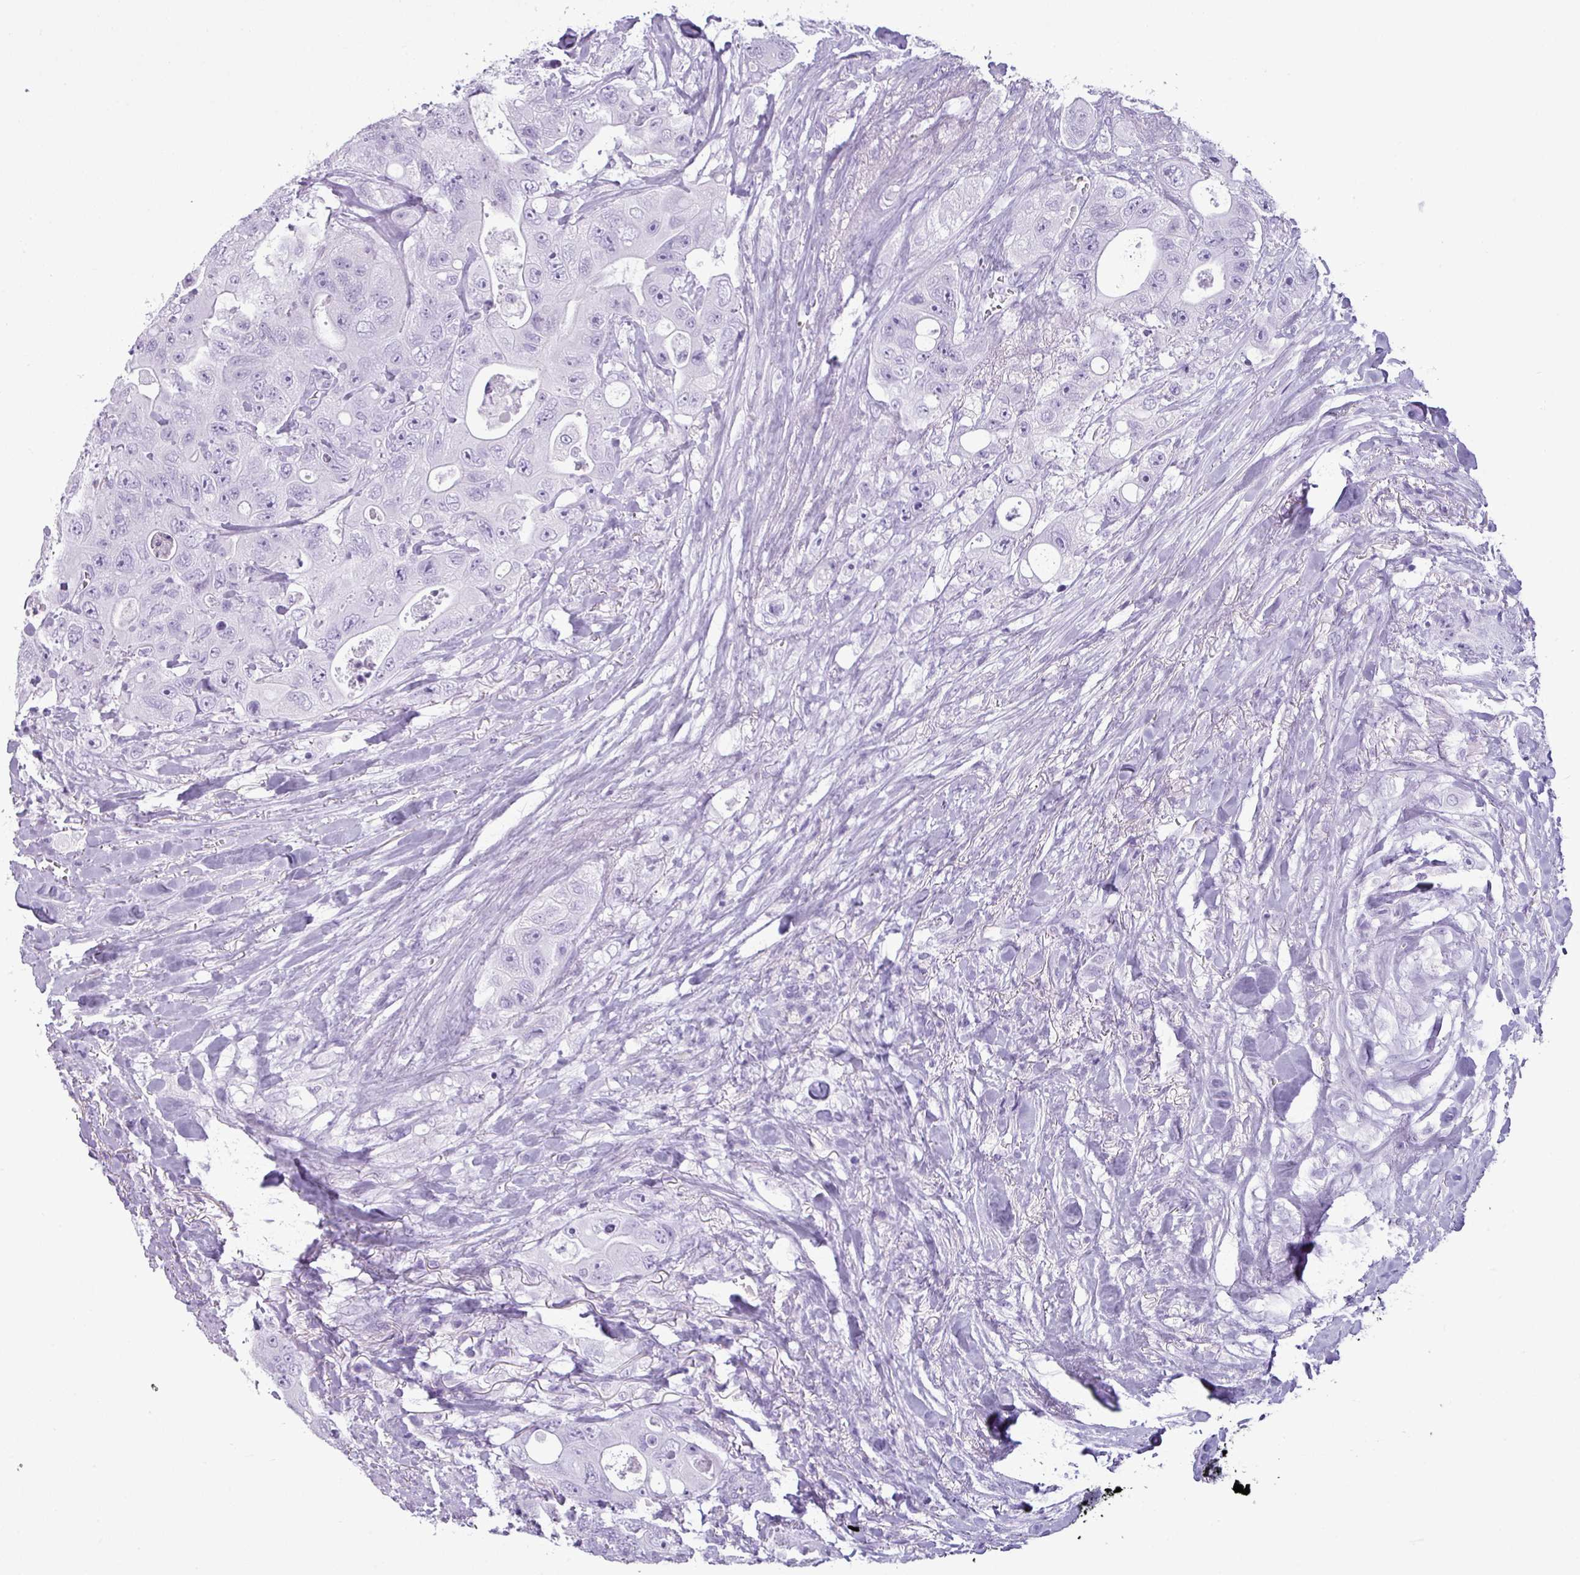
{"staining": {"intensity": "negative", "quantity": "none", "location": "none"}, "tissue": "colorectal cancer", "cell_type": "Tumor cells", "image_type": "cancer", "snomed": [{"axis": "morphology", "description": "Adenocarcinoma, NOS"}, {"axis": "topography", "description": "Colon"}], "caption": "IHC histopathology image of human colorectal adenocarcinoma stained for a protein (brown), which demonstrates no expression in tumor cells.", "gene": "AMY1B", "patient": {"sex": "female", "age": 46}}